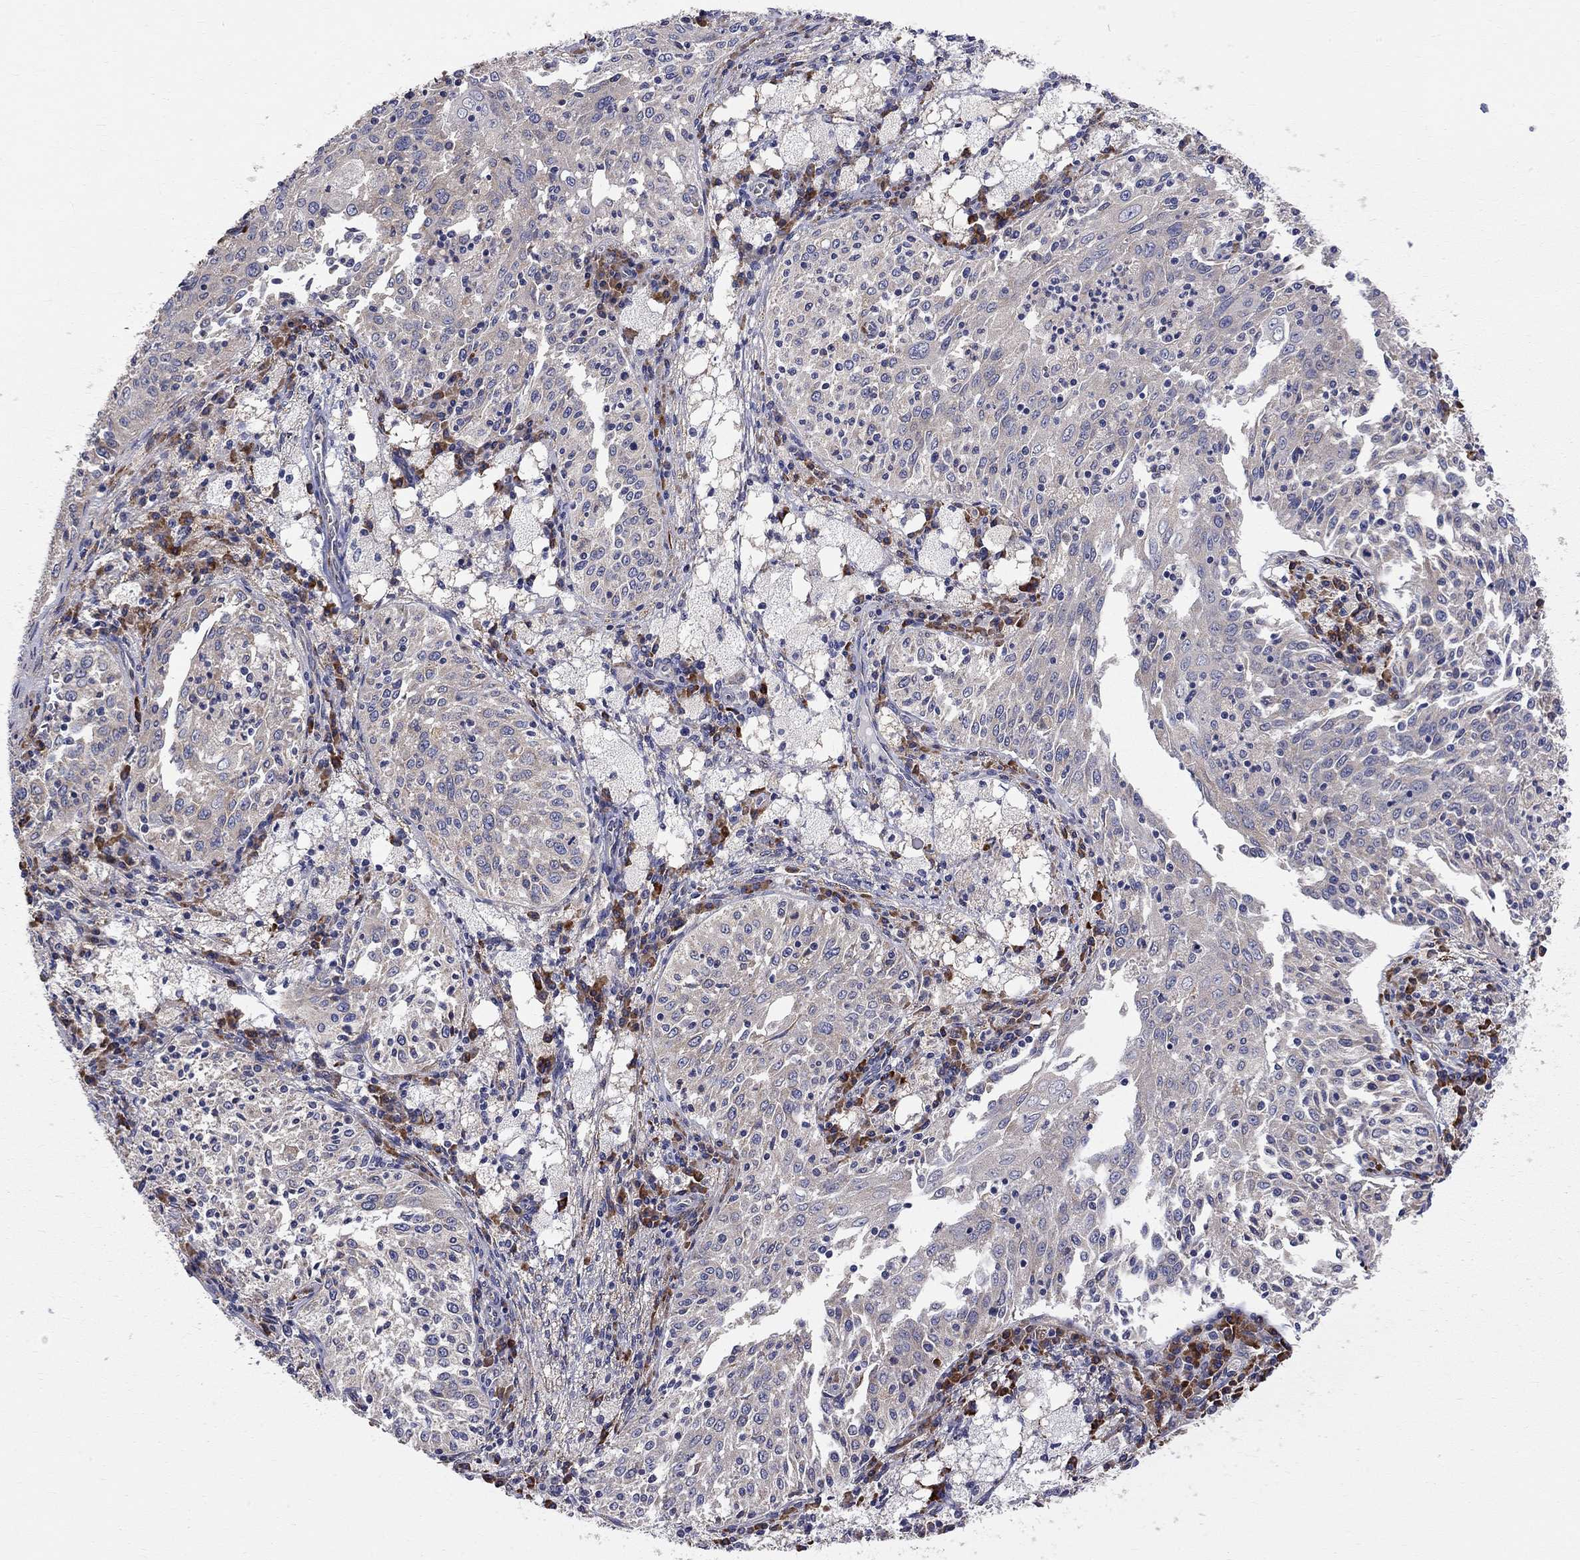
{"staining": {"intensity": "negative", "quantity": "none", "location": "none"}, "tissue": "cervical cancer", "cell_type": "Tumor cells", "image_type": "cancer", "snomed": [{"axis": "morphology", "description": "Squamous cell carcinoma, NOS"}, {"axis": "topography", "description": "Cervix"}], "caption": "The image shows no staining of tumor cells in cervical cancer.", "gene": "CASTOR1", "patient": {"sex": "female", "age": 41}}